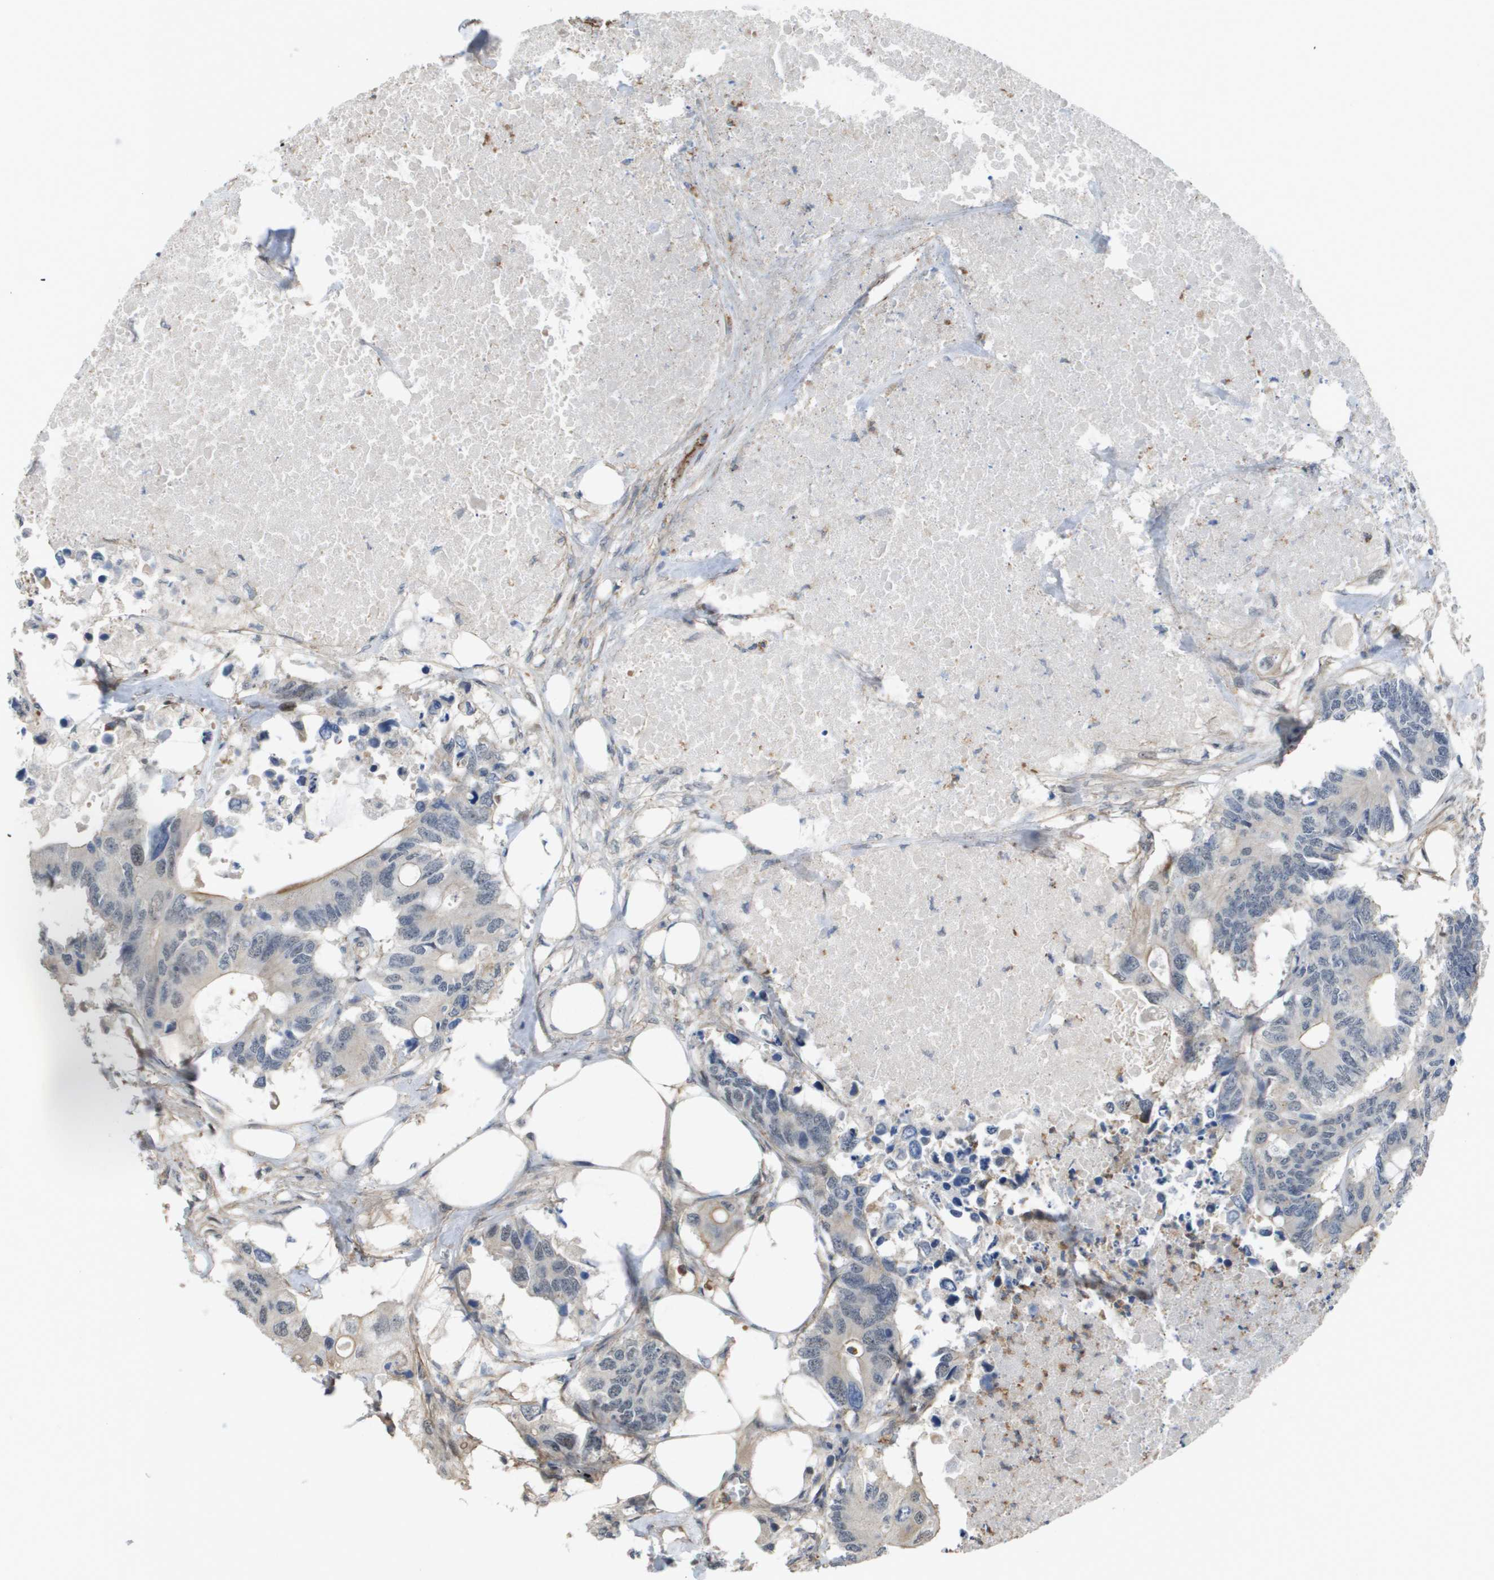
{"staining": {"intensity": "negative", "quantity": "none", "location": "none"}, "tissue": "colorectal cancer", "cell_type": "Tumor cells", "image_type": "cancer", "snomed": [{"axis": "morphology", "description": "Adenocarcinoma, NOS"}, {"axis": "topography", "description": "Colon"}], "caption": "This histopathology image is of colorectal adenocarcinoma stained with IHC to label a protein in brown with the nuclei are counter-stained blue. There is no staining in tumor cells.", "gene": "RNF112", "patient": {"sex": "male", "age": 71}}